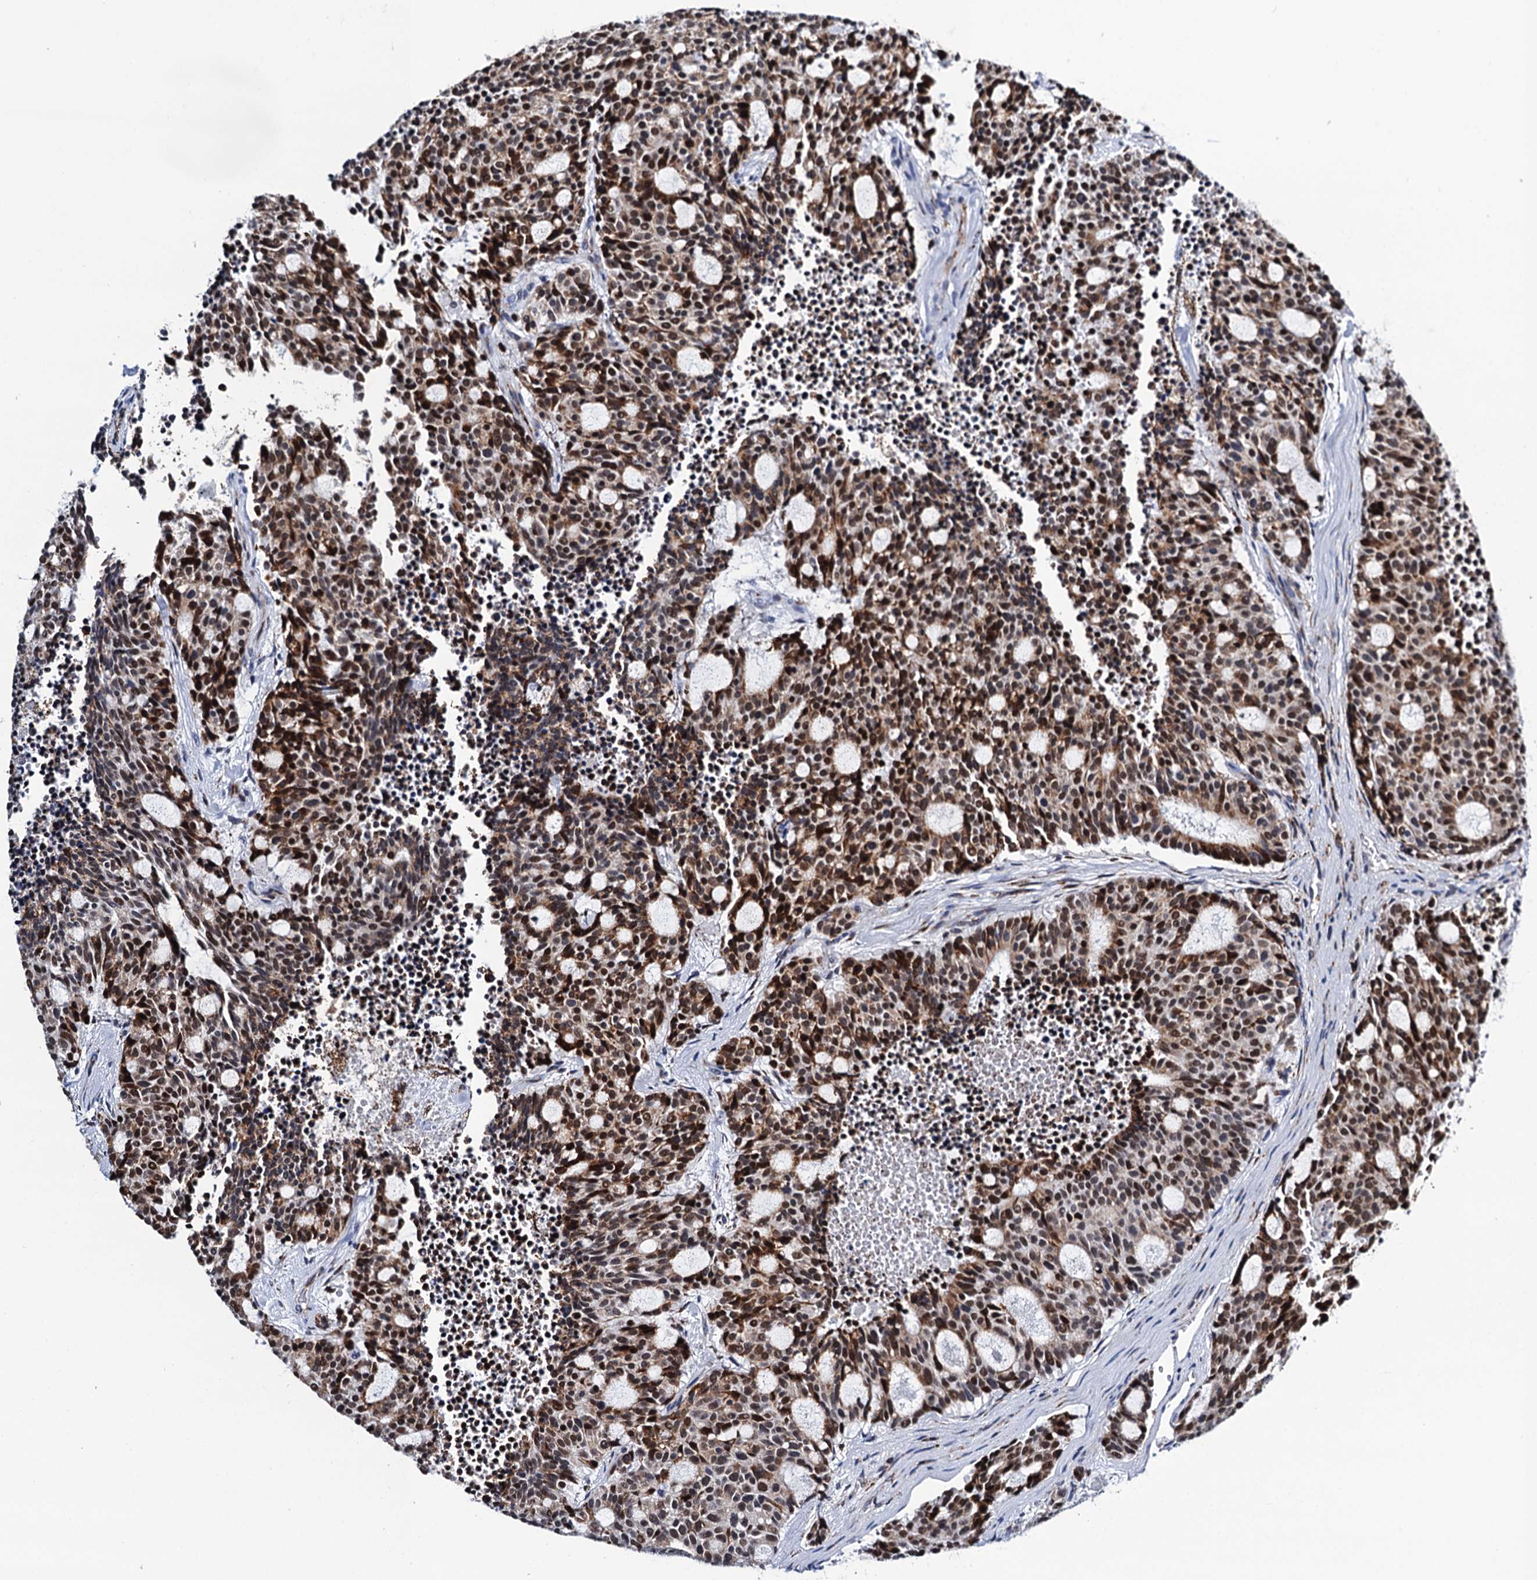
{"staining": {"intensity": "moderate", "quantity": ">75%", "location": "cytoplasmic/membranous,nuclear"}, "tissue": "carcinoid", "cell_type": "Tumor cells", "image_type": "cancer", "snomed": [{"axis": "morphology", "description": "Carcinoid, malignant, NOS"}, {"axis": "topography", "description": "Pancreas"}], "caption": "Carcinoid (malignant) stained with a brown dye shows moderate cytoplasmic/membranous and nuclear positive positivity in about >75% of tumor cells.", "gene": "SLC7A10", "patient": {"sex": "female", "age": 54}}